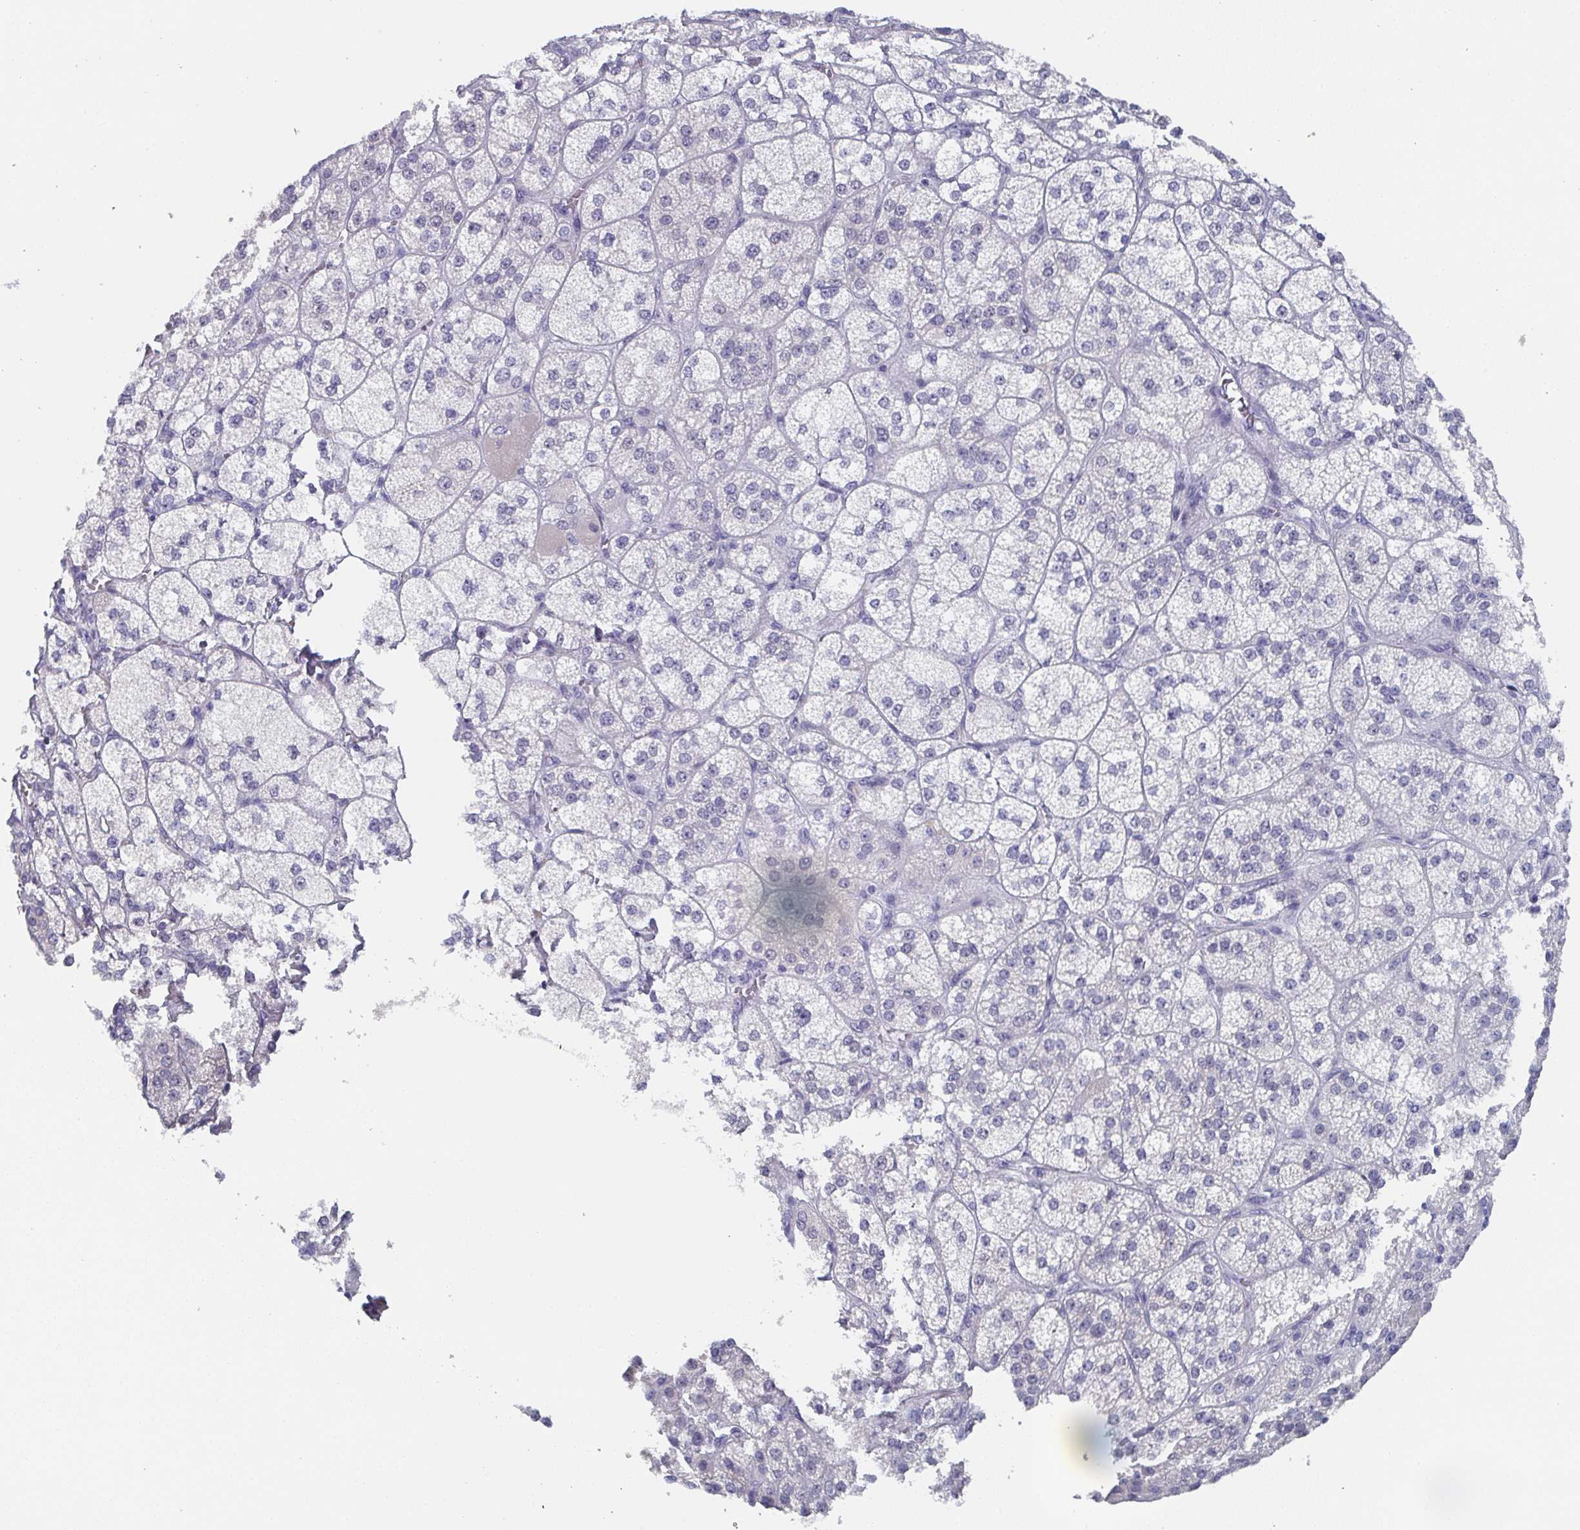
{"staining": {"intensity": "negative", "quantity": "none", "location": "none"}, "tissue": "adrenal gland", "cell_type": "Glandular cells", "image_type": "normal", "snomed": [{"axis": "morphology", "description": "Normal tissue, NOS"}, {"axis": "topography", "description": "Adrenal gland"}], "caption": "IHC micrograph of unremarkable adrenal gland: human adrenal gland stained with DAB (3,3'-diaminobenzidine) shows no significant protein expression in glandular cells.", "gene": "DYDC2", "patient": {"sex": "female", "age": 60}}